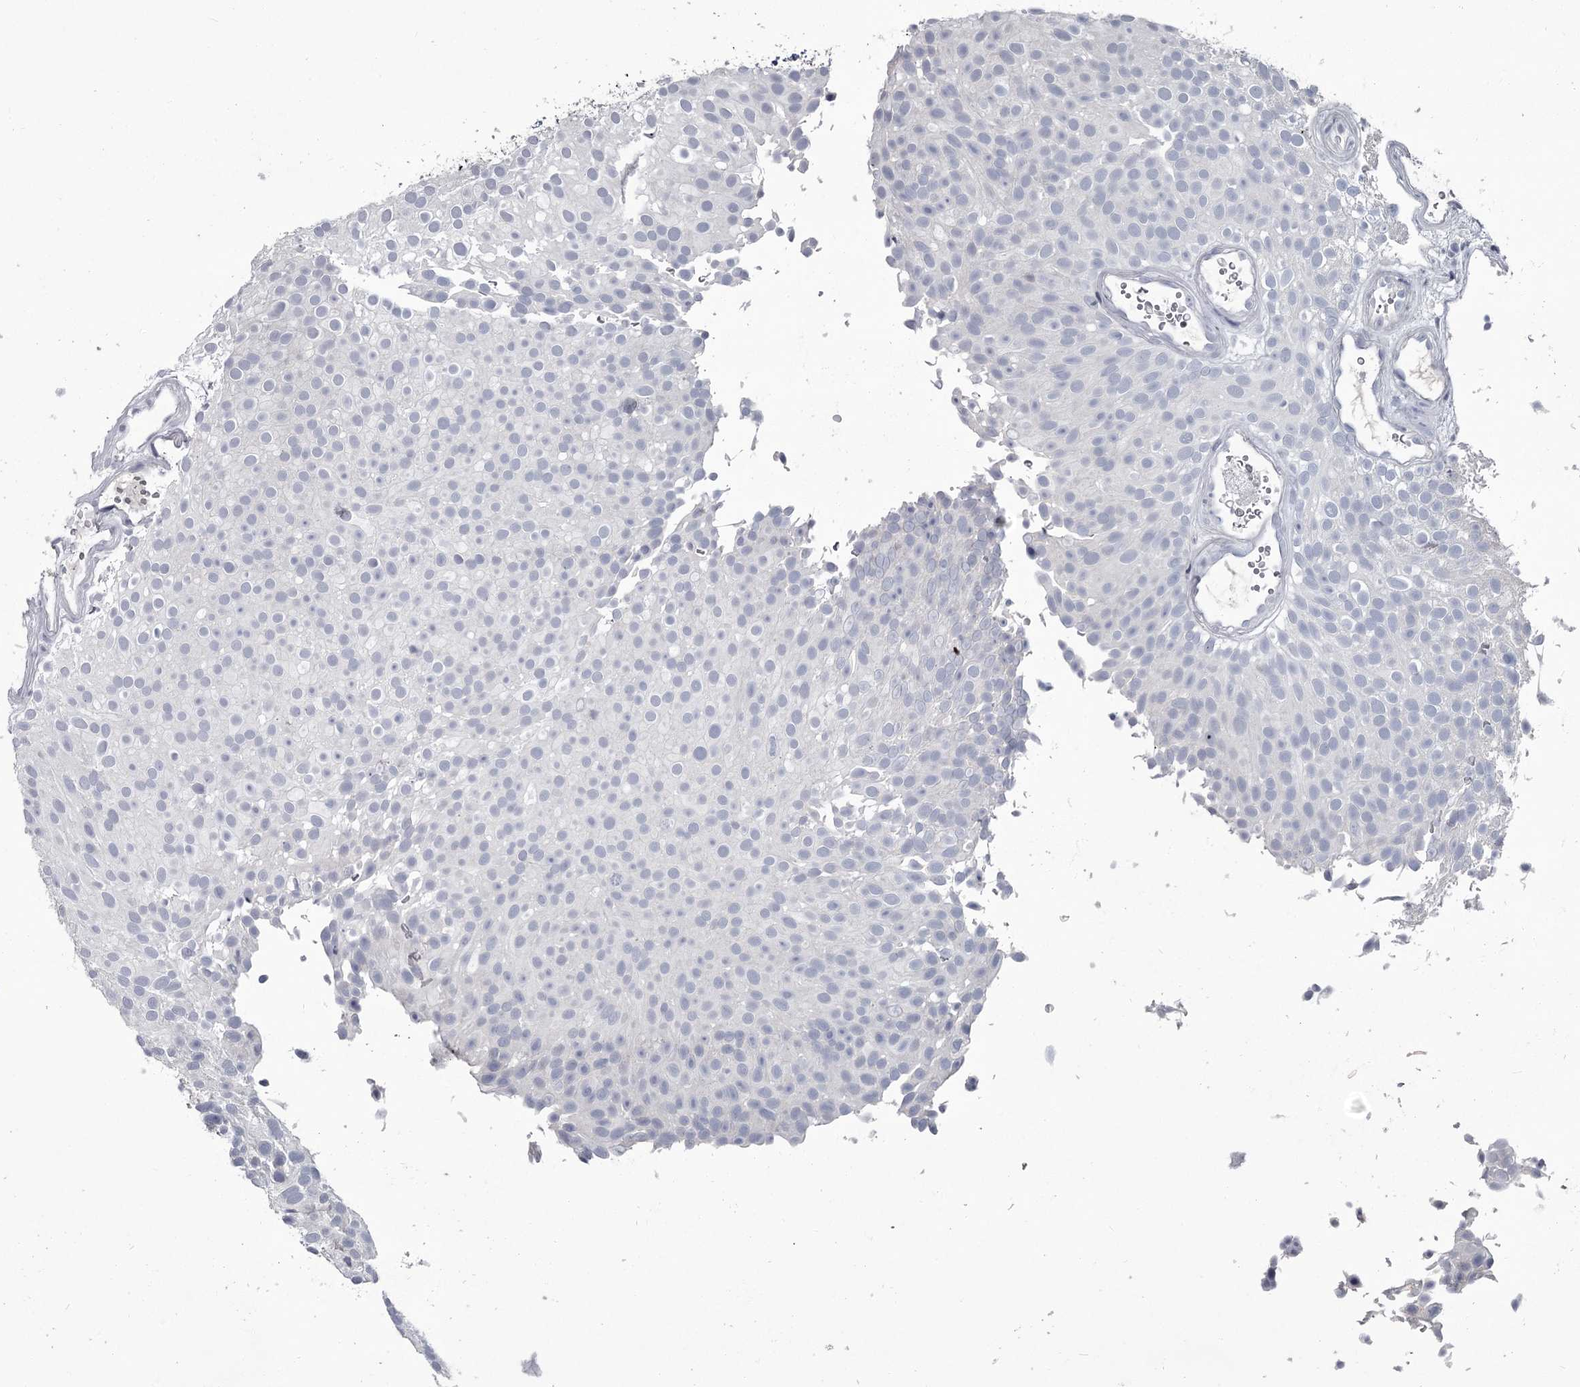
{"staining": {"intensity": "negative", "quantity": "none", "location": "none"}, "tissue": "urothelial cancer", "cell_type": "Tumor cells", "image_type": "cancer", "snomed": [{"axis": "morphology", "description": "Urothelial carcinoma, Low grade"}, {"axis": "topography", "description": "Urinary bladder"}], "caption": "Urothelial carcinoma (low-grade) was stained to show a protein in brown. There is no significant staining in tumor cells. Nuclei are stained in blue.", "gene": "DAO", "patient": {"sex": "male", "age": 78}}